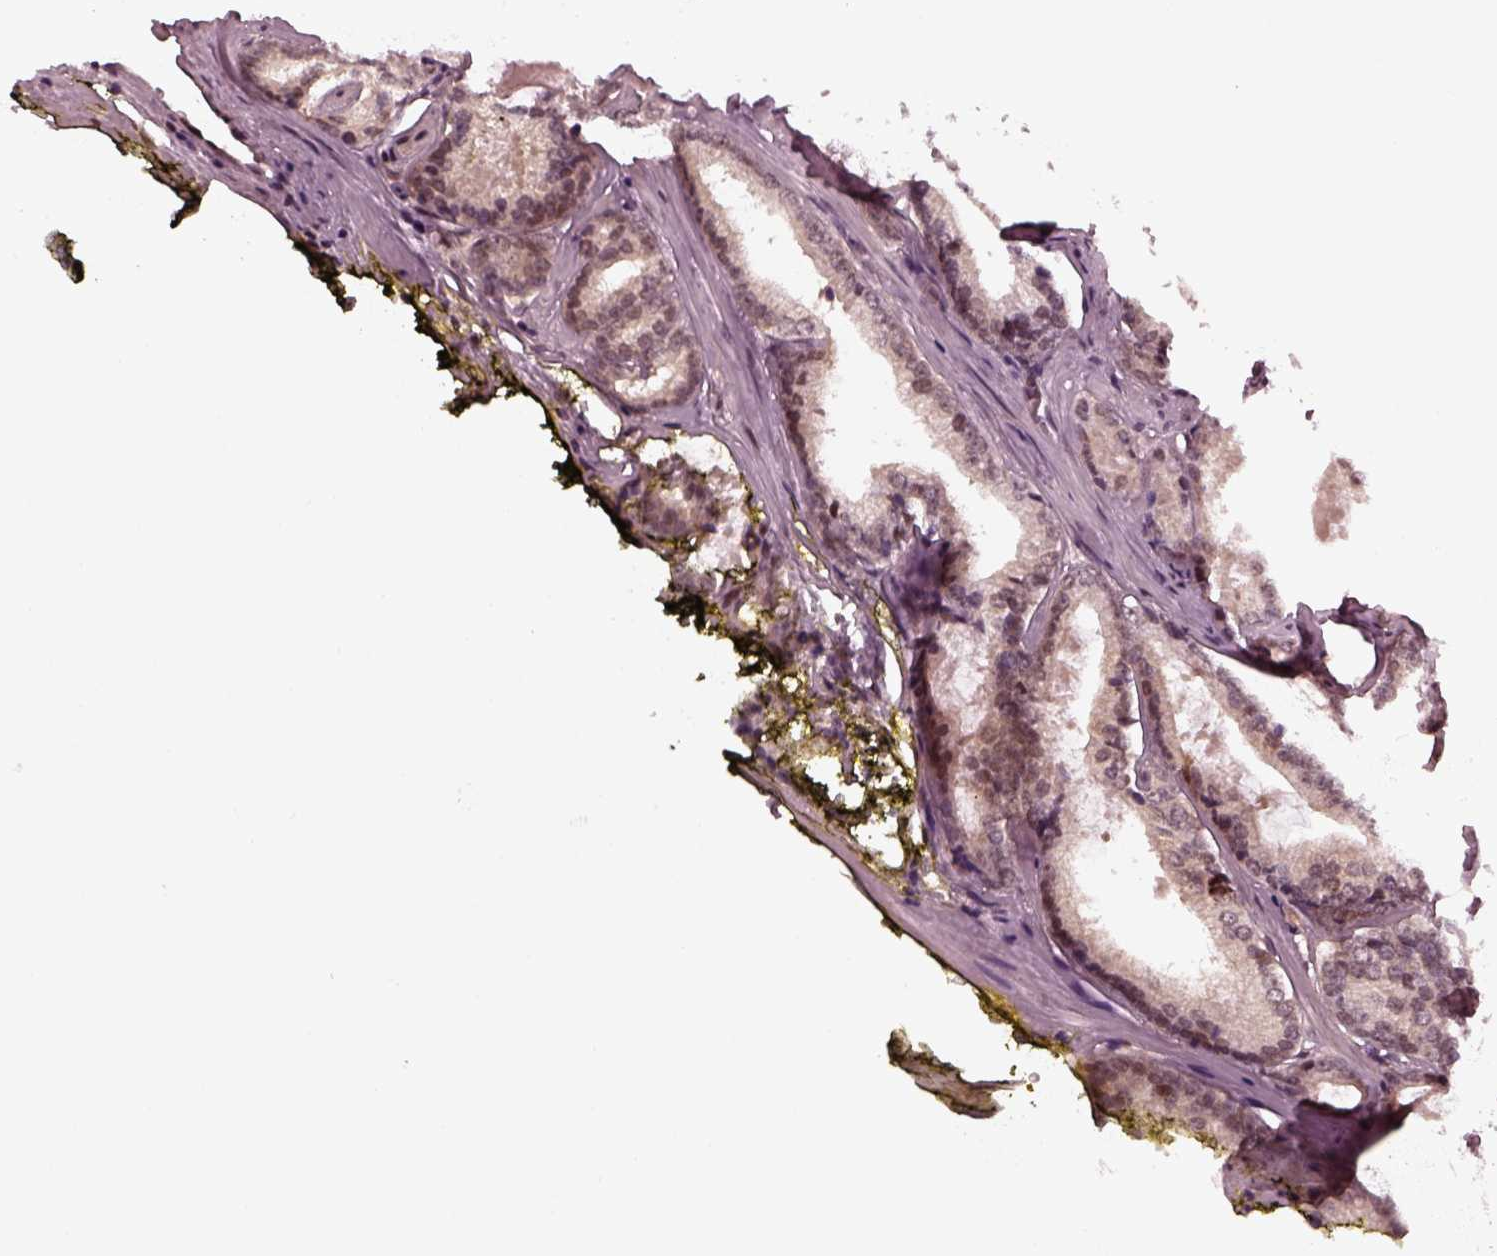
{"staining": {"intensity": "negative", "quantity": "none", "location": "none"}, "tissue": "prostate cancer", "cell_type": "Tumor cells", "image_type": "cancer", "snomed": [{"axis": "morphology", "description": "Adenocarcinoma, Low grade"}, {"axis": "topography", "description": "Prostate"}], "caption": "The image reveals no significant positivity in tumor cells of prostate cancer.", "gene": "TRIB3", "patient": {"sex": "male", "age": 56}}